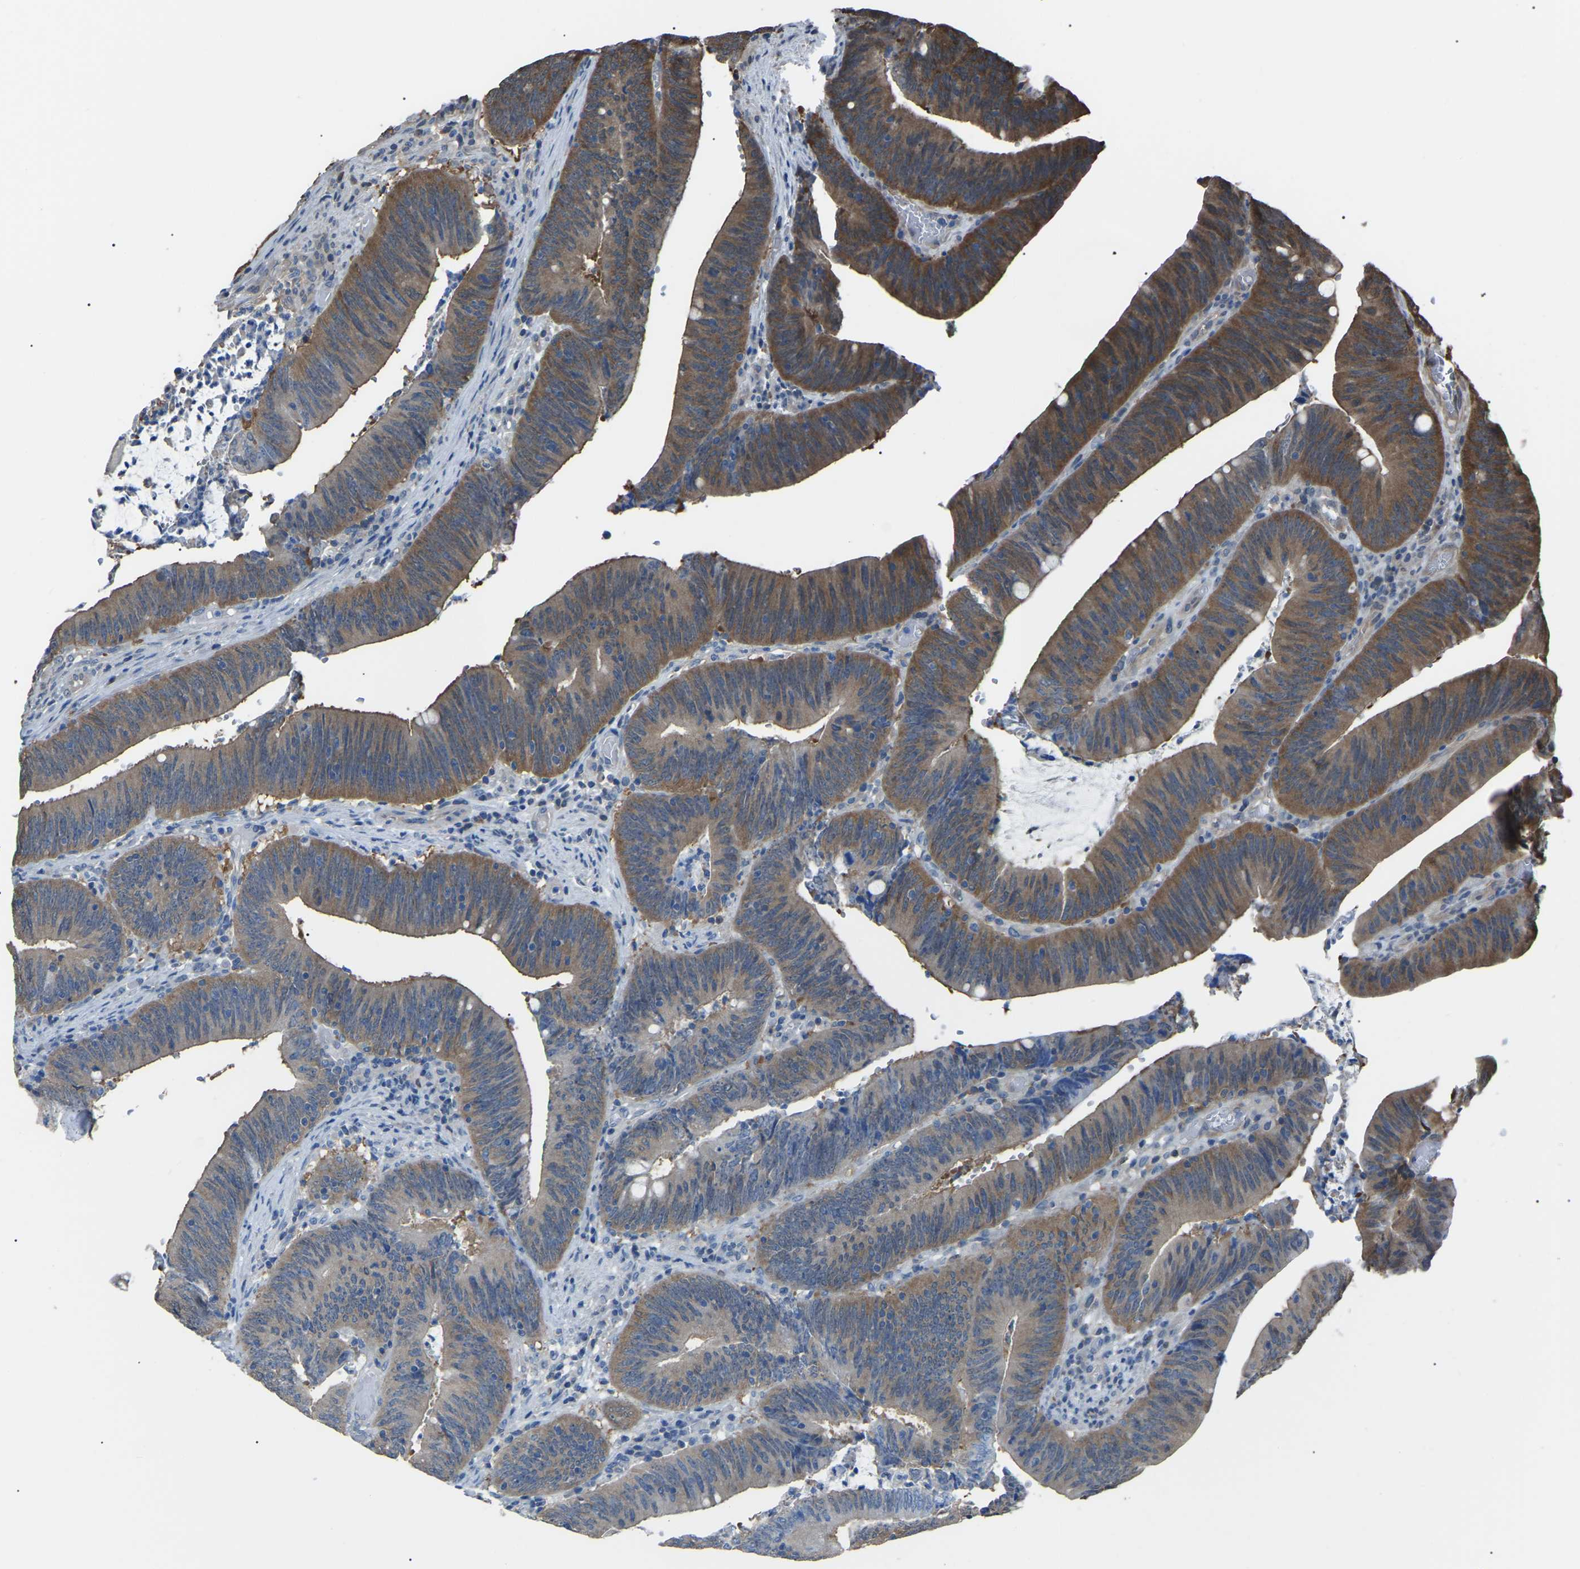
{"staining": {"intensity": "moderate", "quantity": ">75%", "location": "cytoplasmic/membranous"}, "tissue": "colorectal cancer", "cell_type": "Tumor cells", "image_type": "cancer", "snomed": [{"axis": "morphology", "description": "Normal tissue, NOS"}, {"axis": "morphology", "description": "Adenocarcinoma, NOS"}, {"axis": "topography", "description": "Rectum"}], "caption": "Human colorectal cancer (adenocarcinoma) stained with a brown dye demonstrates moderate cytoplasmic/membranous positive positivity in about >75% of tumor cells.", "gene": "PDCD5", "patient": {"sex": "female", "age": 66}}